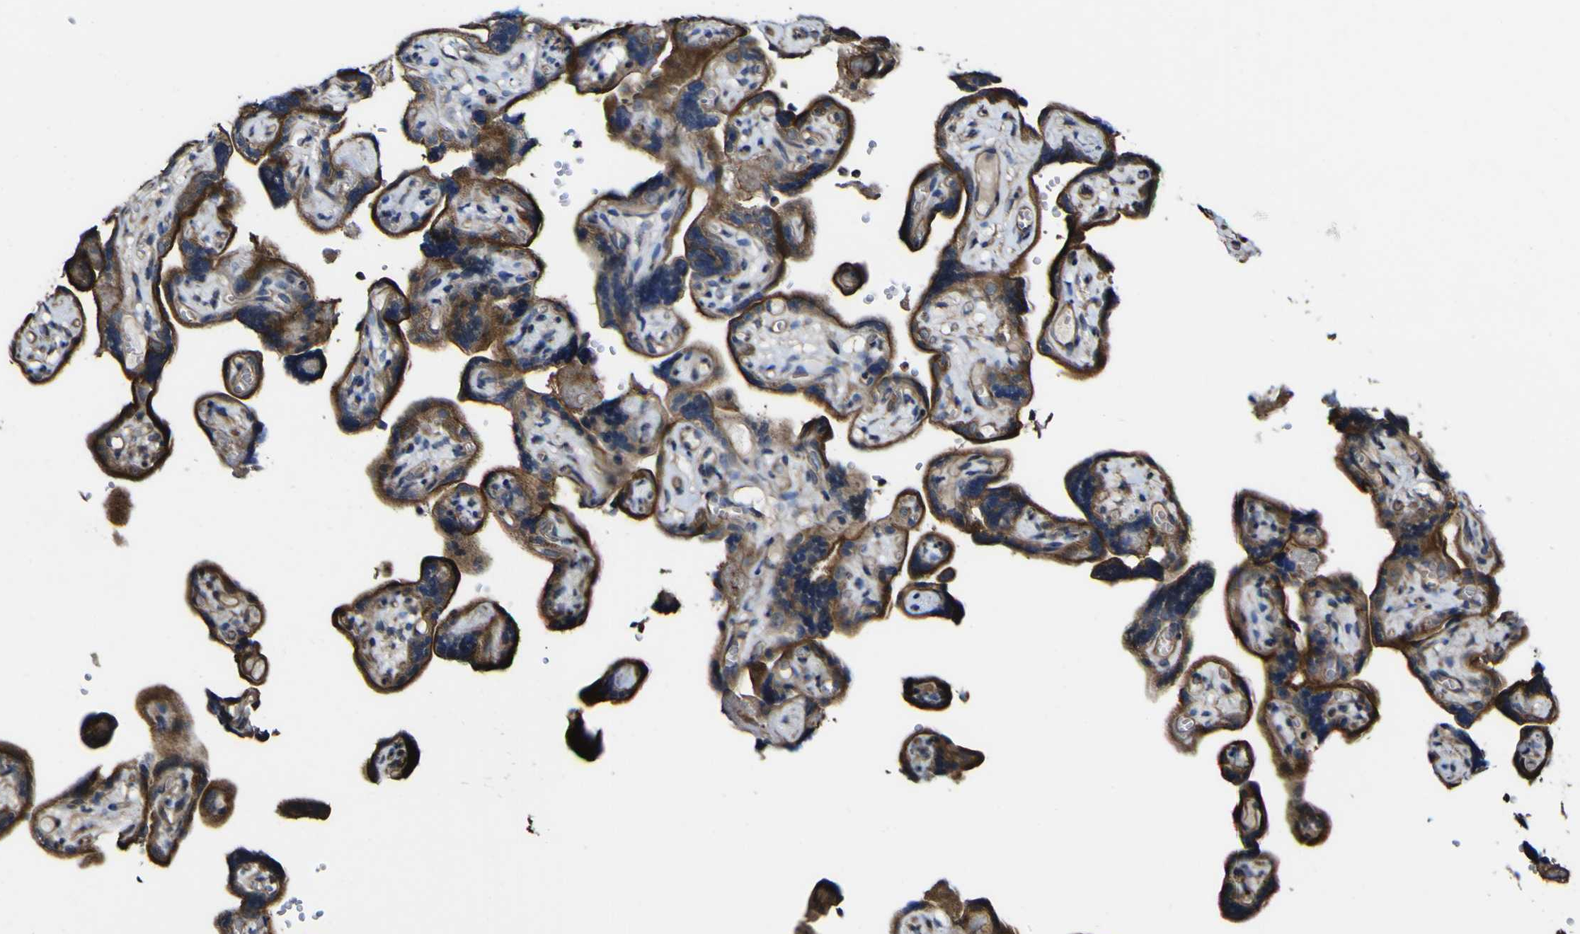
{"staining": {"intensity": "moderate", "quantity": ">75%", "location": "cytoplasmic/membranous"}, "tissue": "placenta", "cell_type": "Decidual cells", "image_type": "normal", "snomed": [{"axis": "morphology", "description": "Normal tissue, NOS"}, {"axis": "topography", "description": "Placenta"}], "caption": "Decidual cells reveal medium levels of moderate cytoplasmic/membranous expression in about >75% of cells in benign human placenta.", "gene": "NAALADL2", "patient": {"sex": "female", "age": 30}}